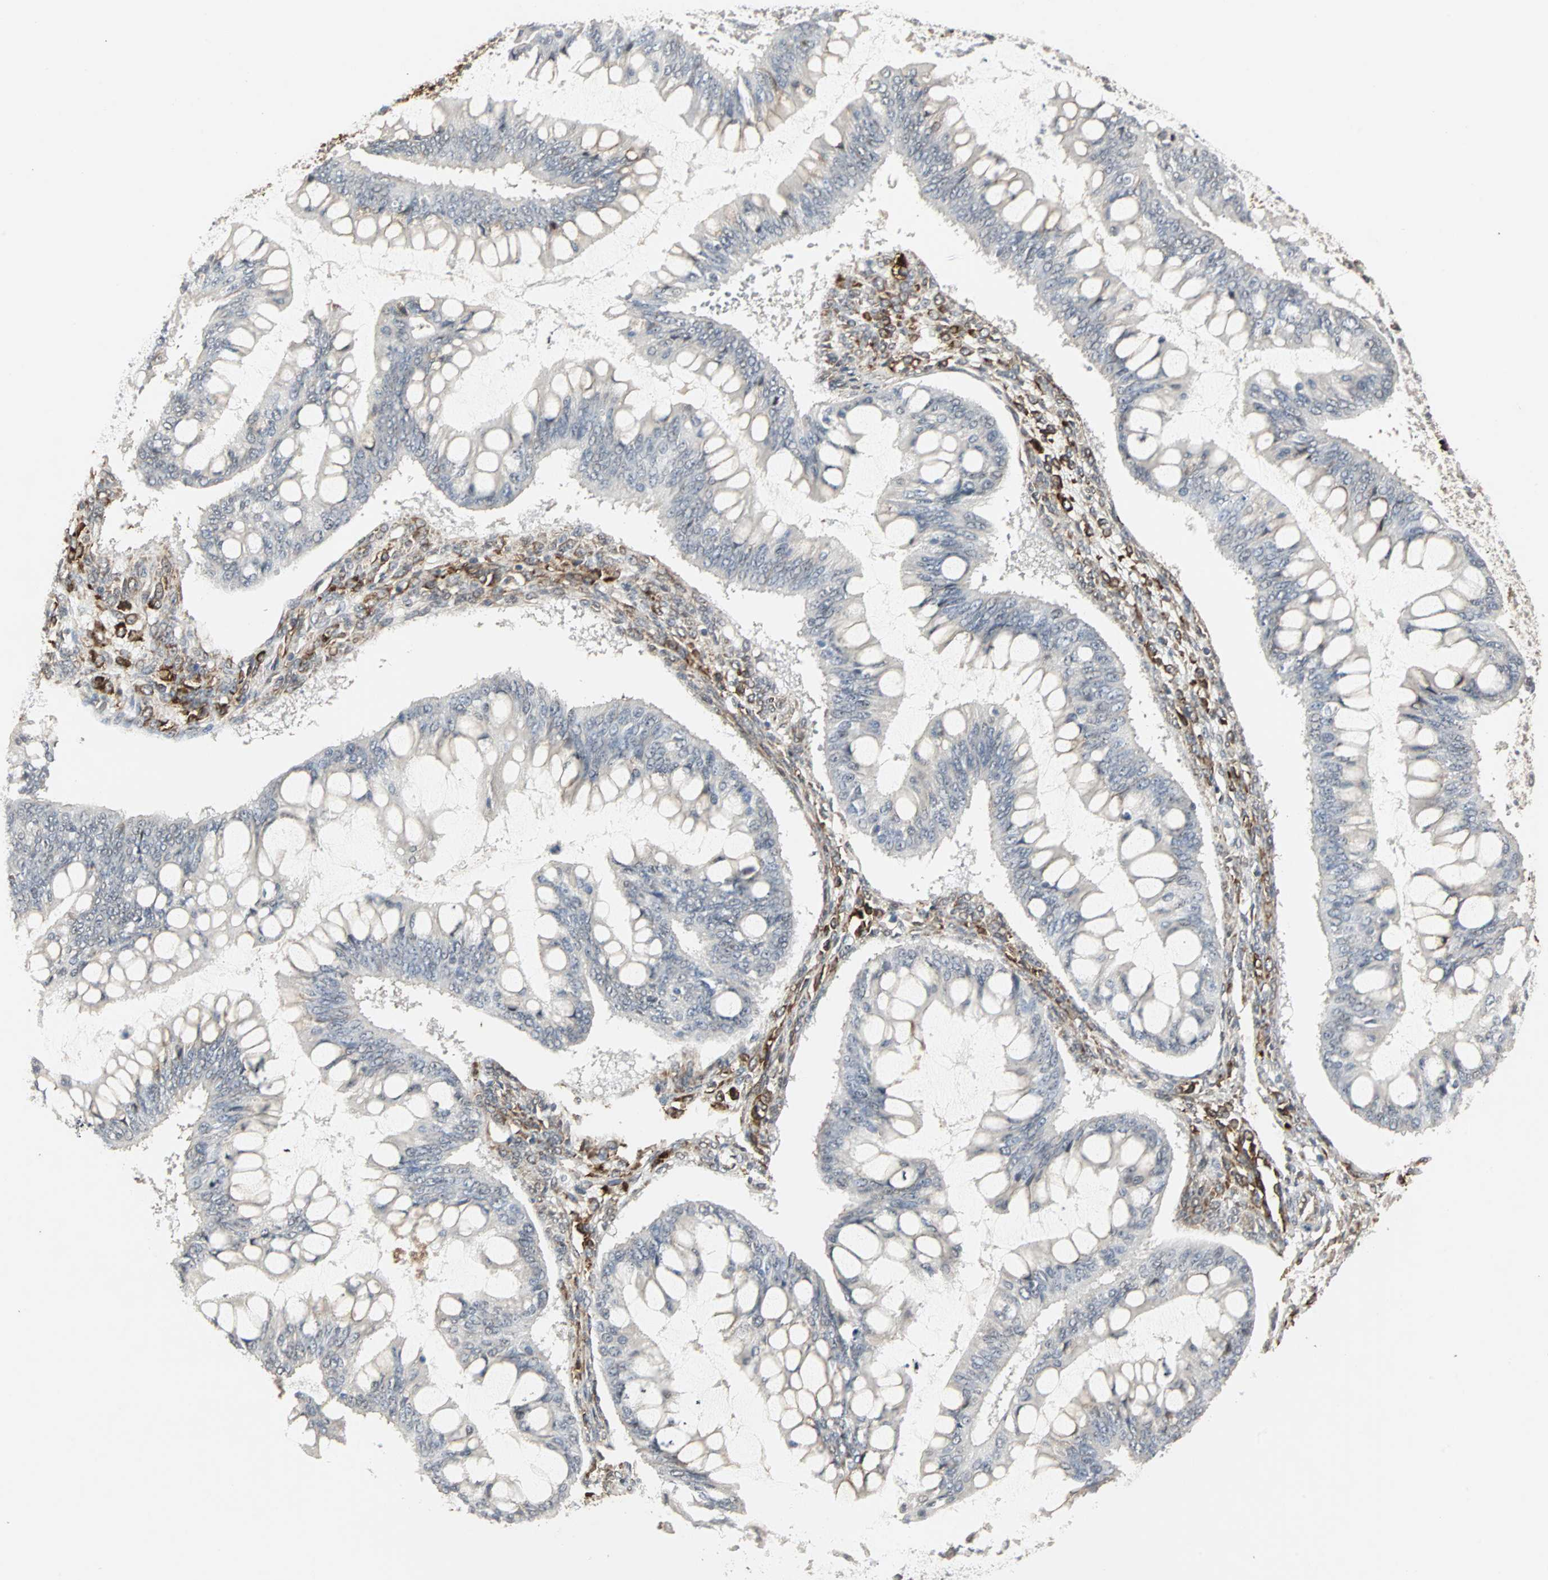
{"staining": {"intensity": "negative", "quantity": "none", "location": "none"}, "tissue": "ovarian cancer", "cell_type": "Tumor cells", "image_type": "cancer", "snomed": [{"axis": "morphology", "description": "Cystadenocarcinoma, mucinous, NOS"}, {"axis": "topography", "description": "Ovary"}], "caption": "Human ovarian cancer stained for a protein using IHC exhibits no positivity in tumor cells.", "gene": "TRPV4", "patient": {"sex": "female", "age": 73}}